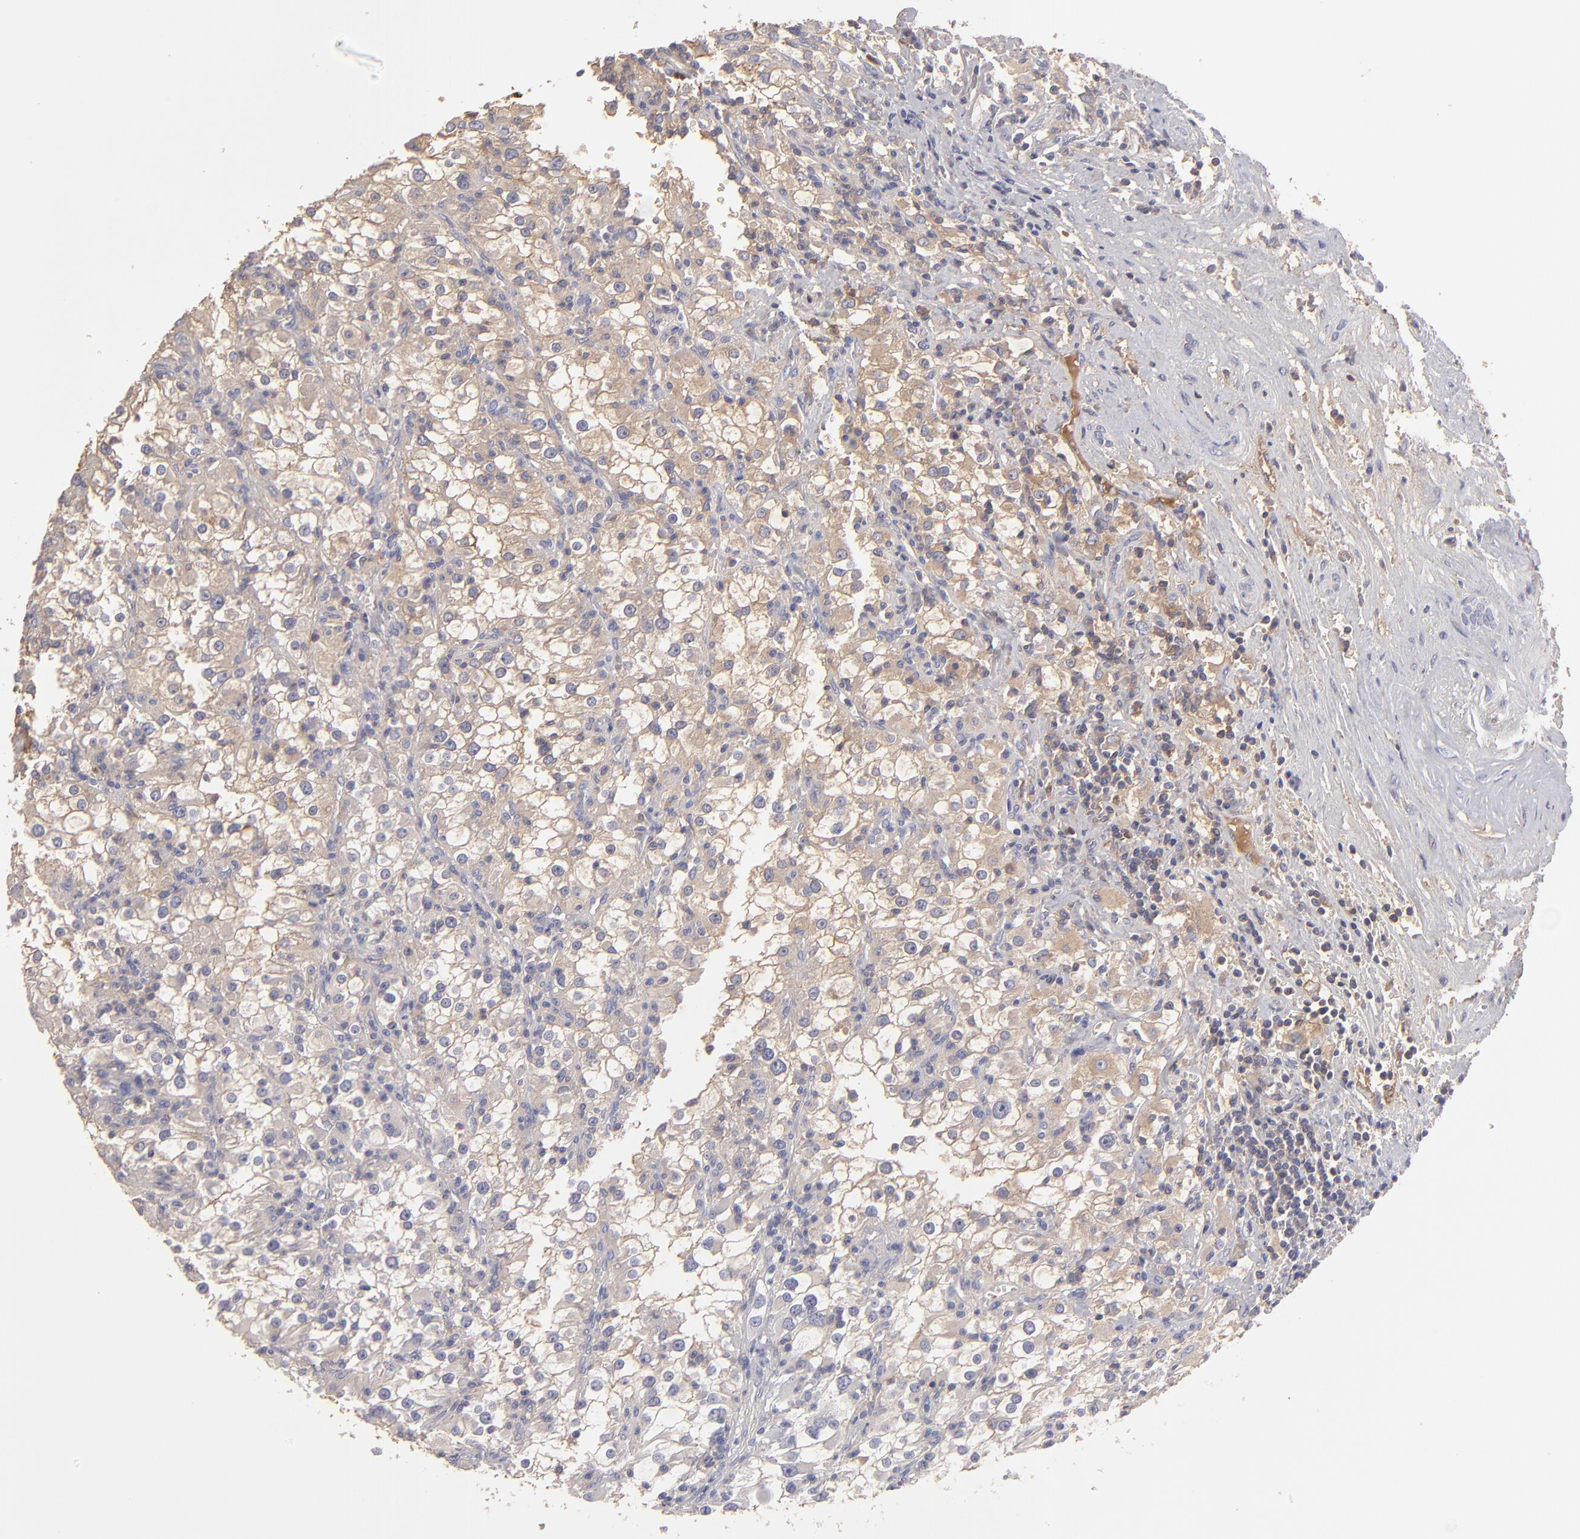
{"staining": {"intensity": "negative", "quantity": "none", "location": "none"}, "tissue": "renal cancer", "cell_type": "Tumor cells", "image_type": "cancer", "snomed": [{"axis": "morphology", "description": "Adenocarcinoma, NOS"}, {"axis": "topography", "description": "Kidney"}], "caption": "Histopathology image shows no significant protein positivity in tumor cells of renal cancer (adenocarcinoma).", "gene": "ABCC4", "patient": {"sex": "female", "age": 52}}